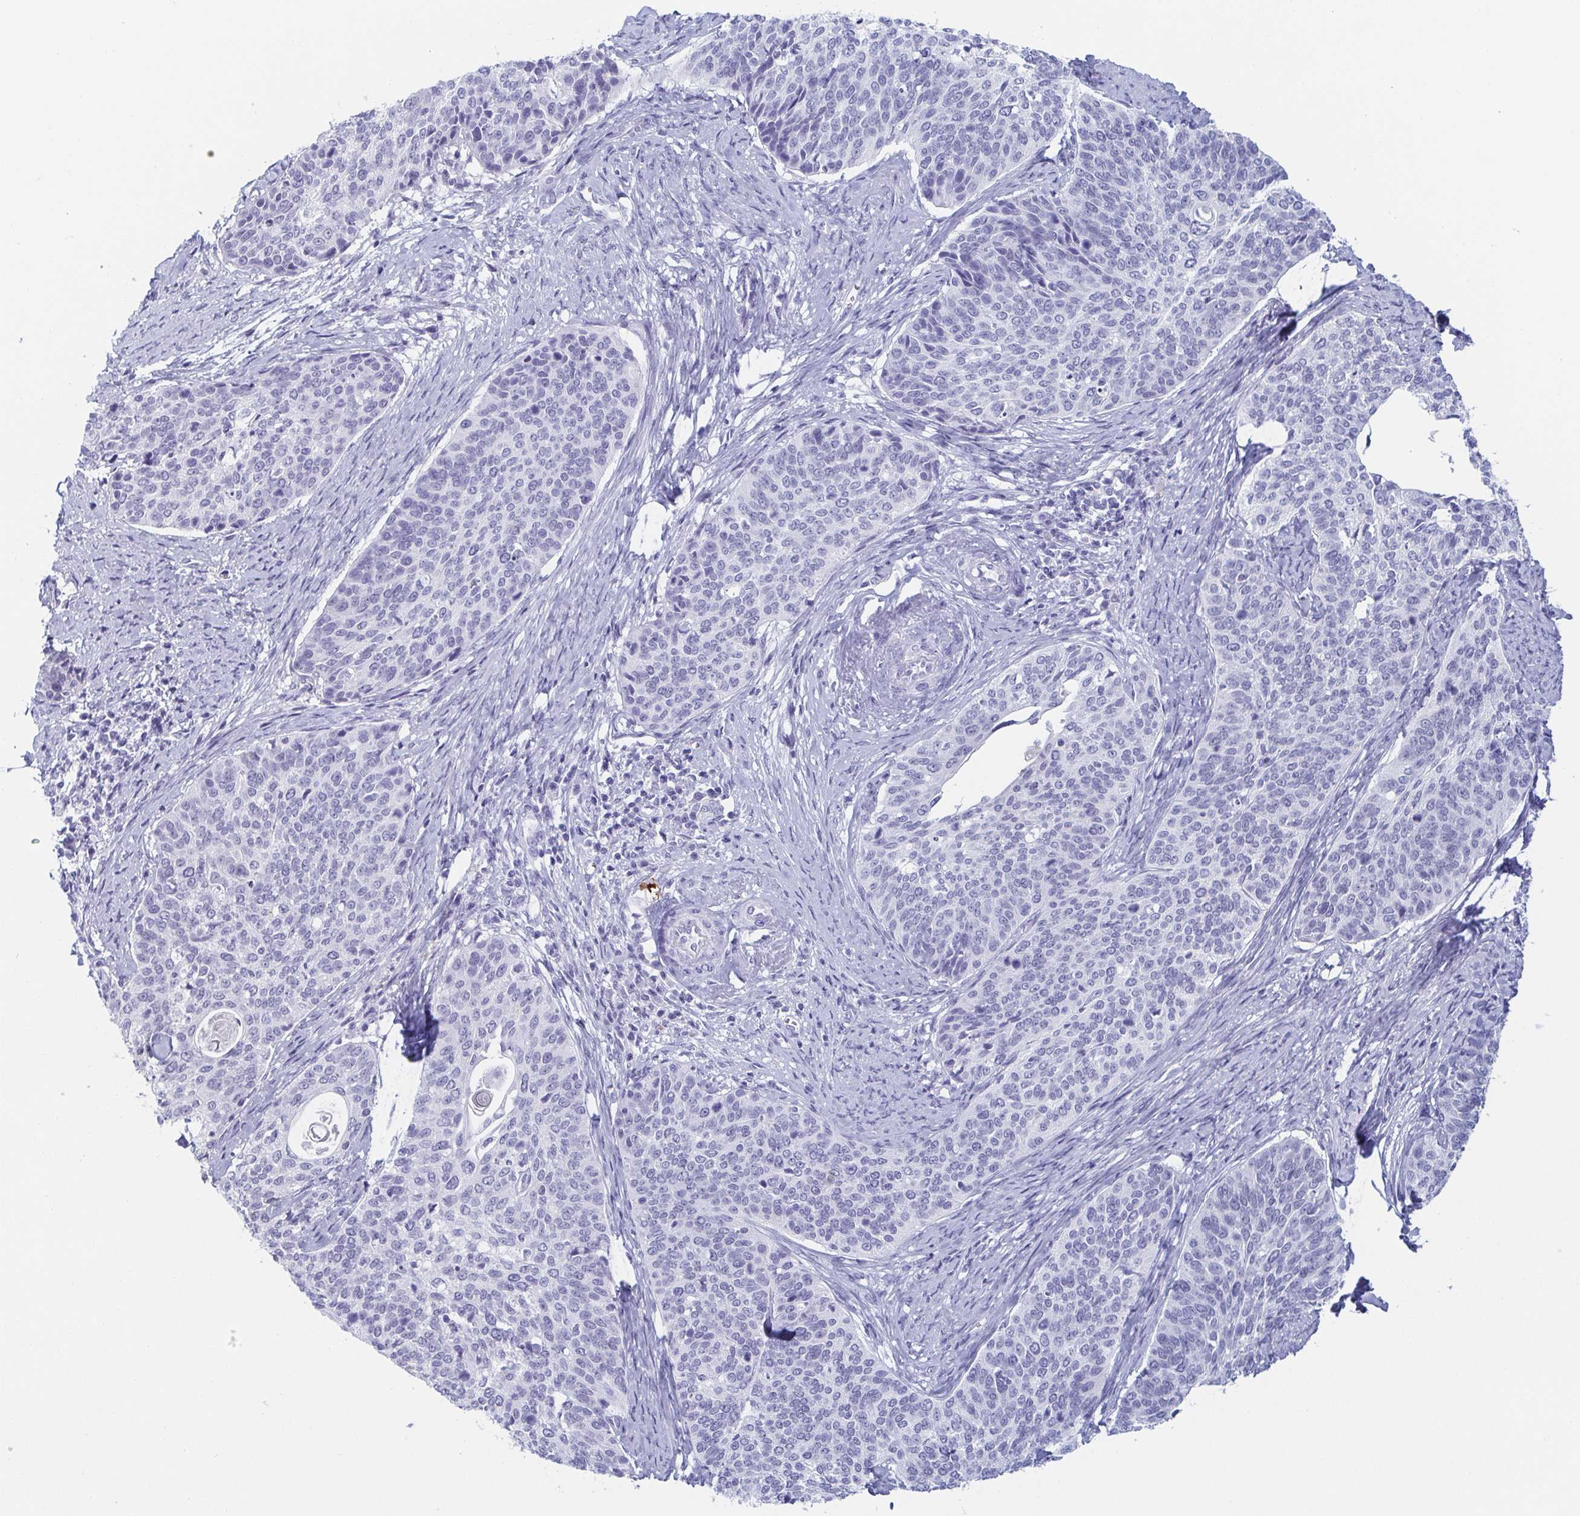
{"staining": {"intensity": "negative", "quantity": "none", "location": "none"}, "tissue": "cervical cancer", "cell_type": "Tumor cells", "image_type": "cancer", "snomed": [{"axis": "morphology", "description": "Squamous cell carcinoma, NOS"}, {"axis": "topography", "description": "Cervix"}], "caption": "Tumor cells are negative for protein expression in human cervical cancer.", "gene": "REG4", "patient": {"sex": "female", "age": 69}}